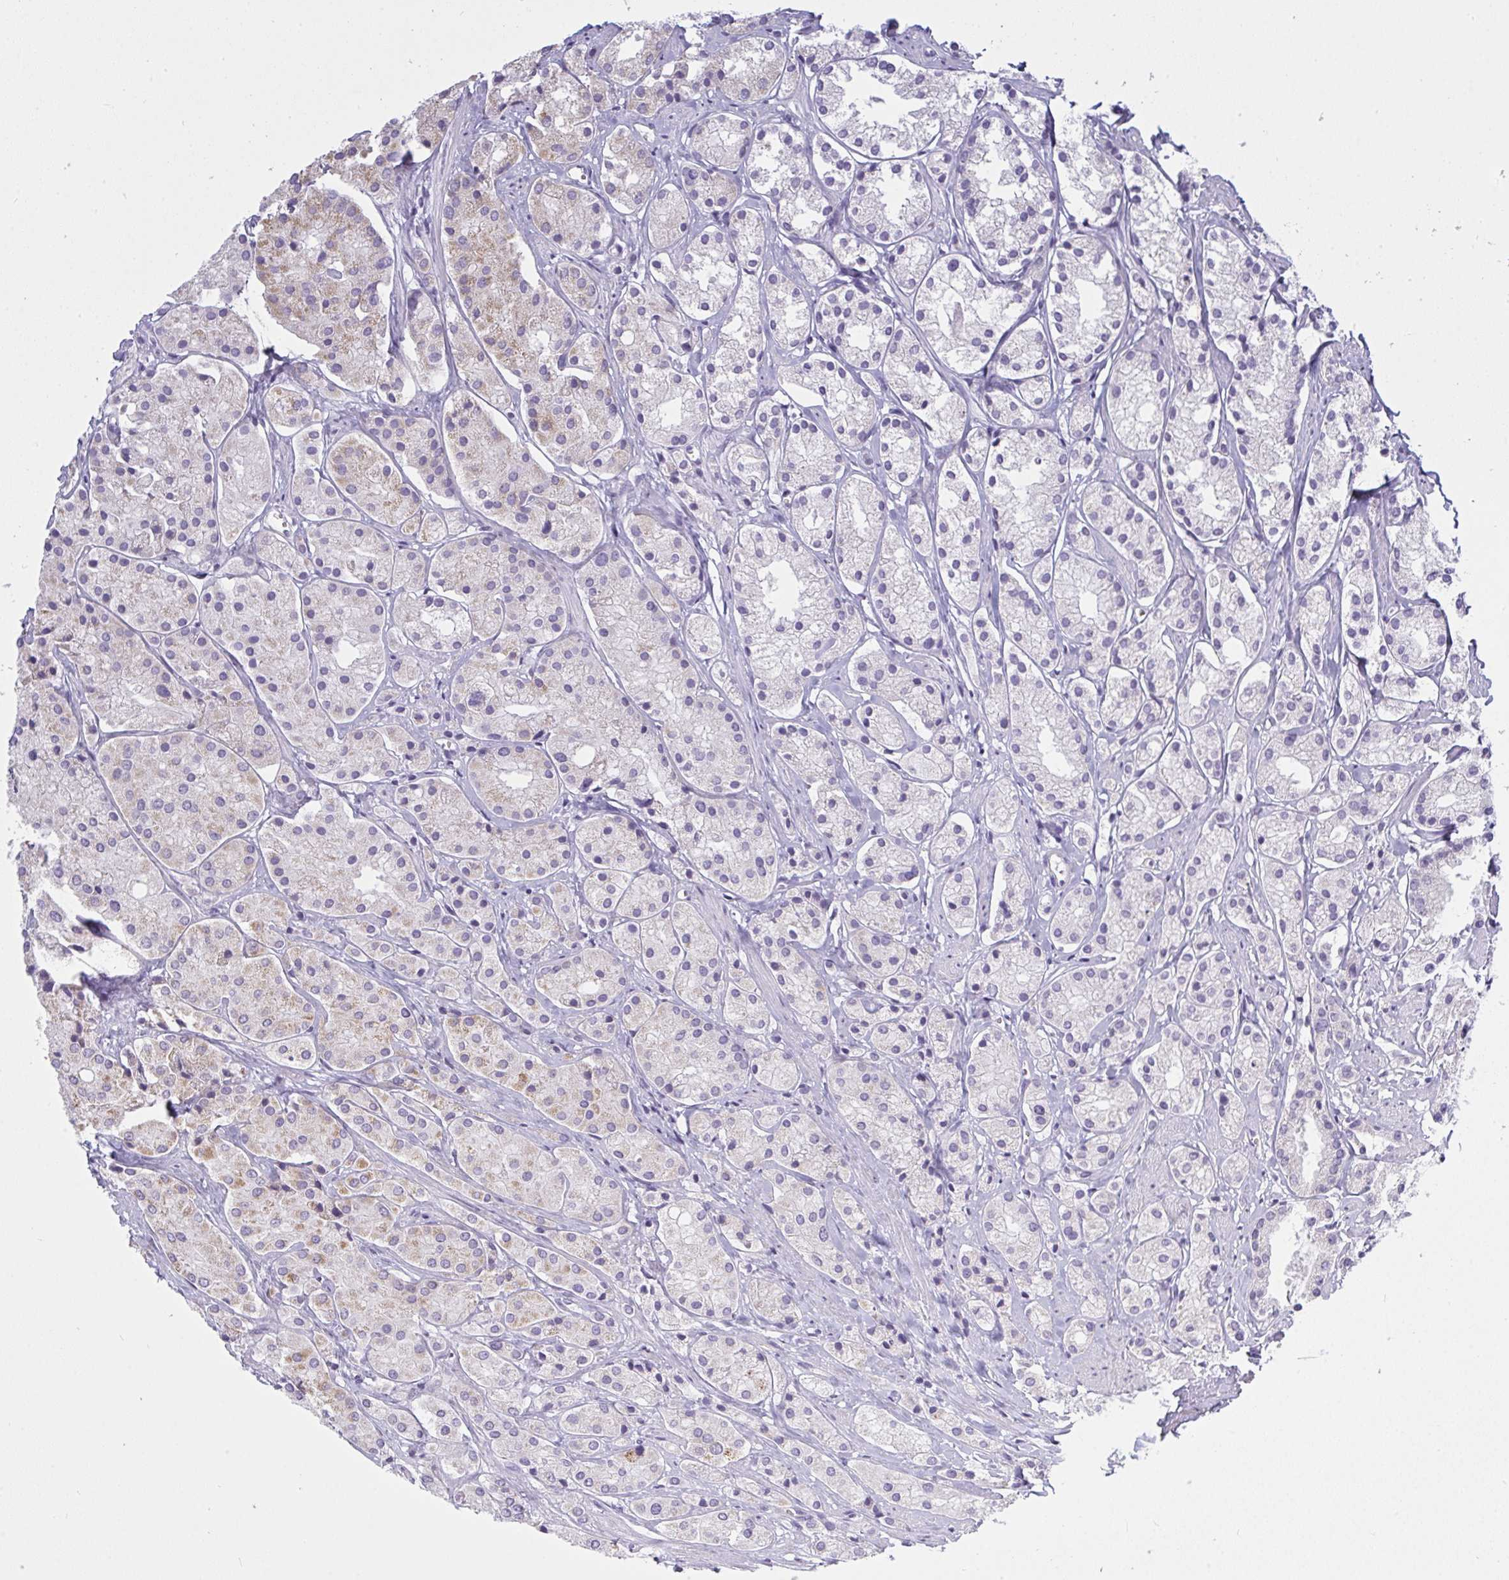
{"staining": {"intensity": "negative", "quantity": "none", "location": "none"}, "tissue": "prostate cancer", "cell_type": "Tumor cells", "image_type": "cancer", "snomed": [{"axis": "morphology", "description": "Adenocarcinoma, Low grade"}, {"axis": "topography", "description": "Prostate"}], "caption": "Immunohistochemistry (IHC) image of neoplastic tissue: human adenocarcinoma (low-grade) (prostate) stained with DAB (3,3'-diaminobenzidine) shows no significant protein positivity in tumor cells.", "gene": "GSDMB", "patient": {"sex": "male", "age": 69}}